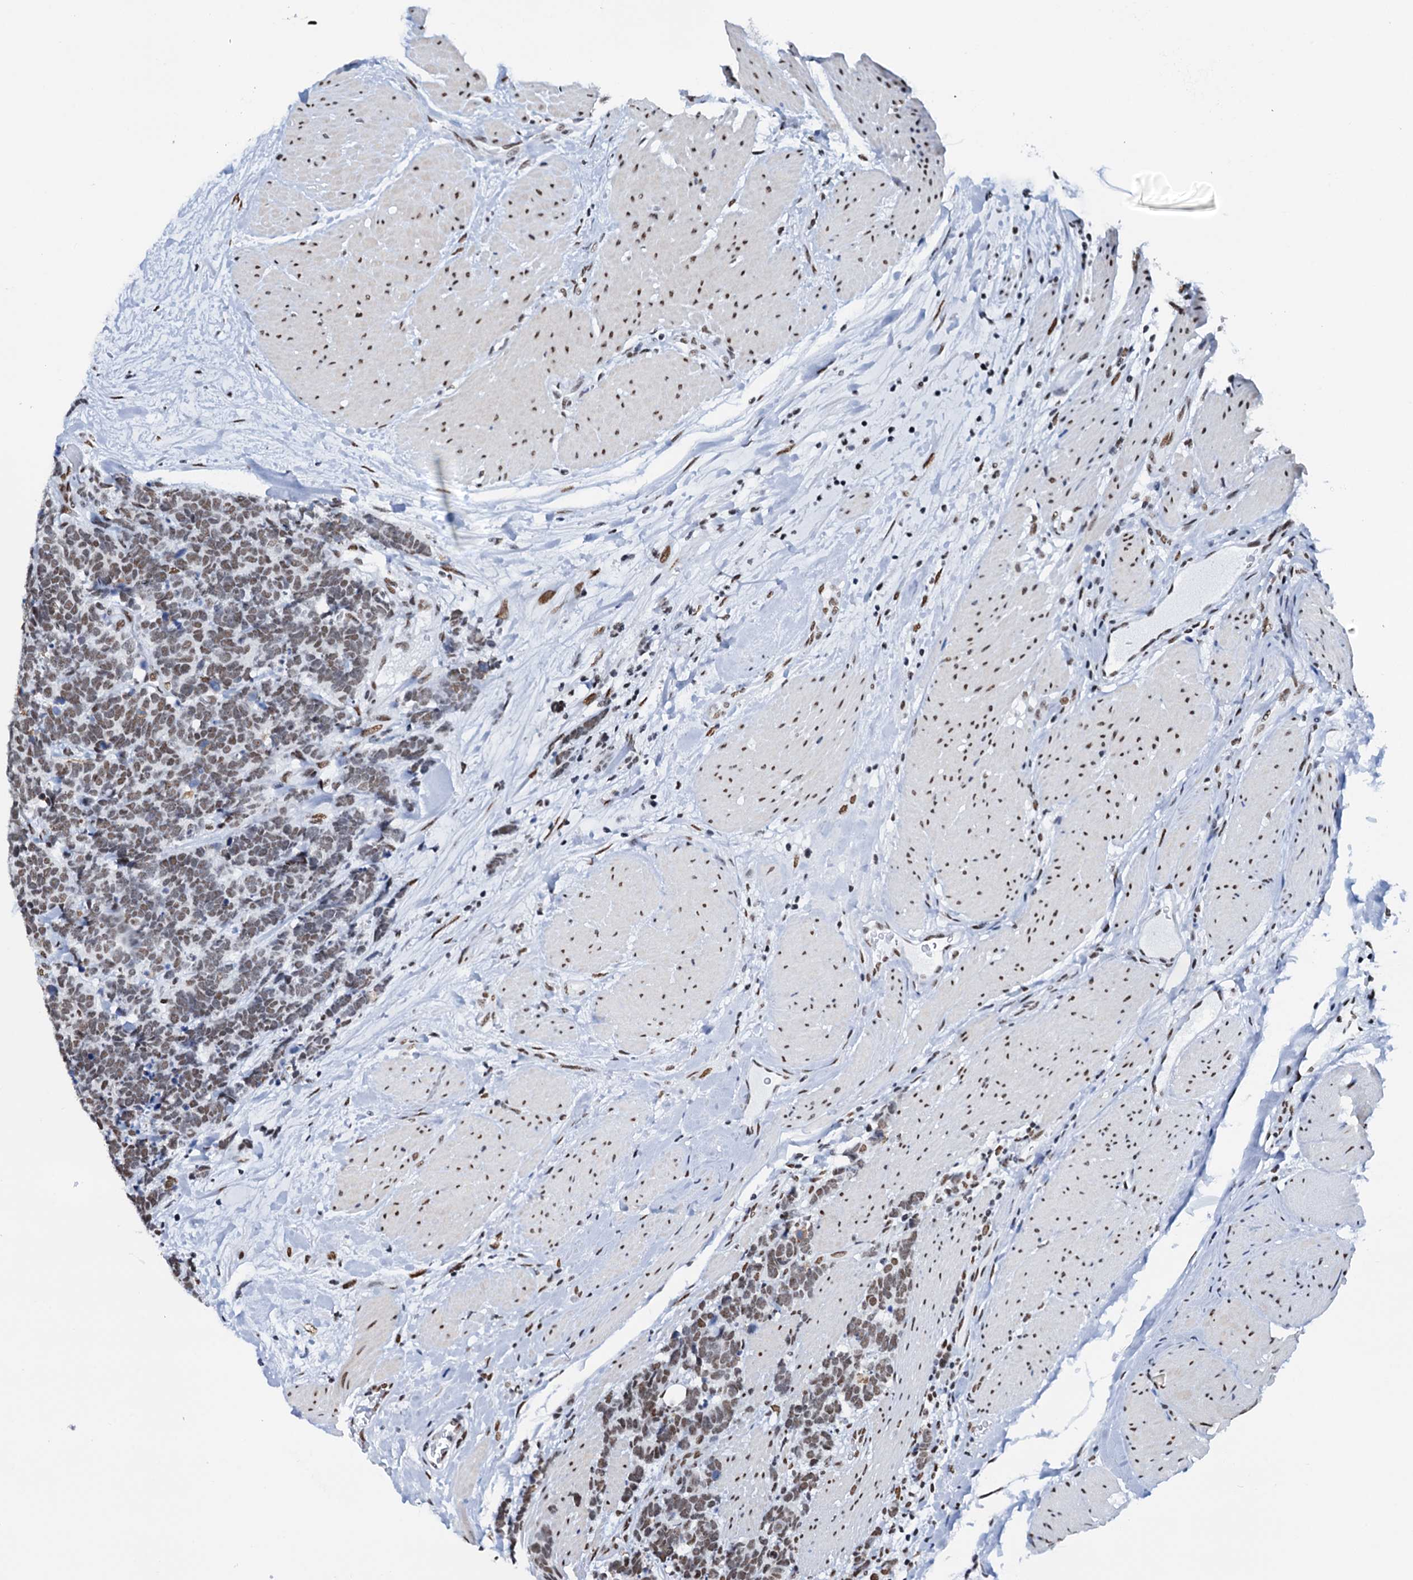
{"staining": {"intensity": "weak", "quantity": ">75%", "location": "nuclear"}, "tissue": "carcinoid", "cell_type": "Tumor cells", "image_type": "cancer", "snomed": [{"axis": "morphology", "description": "Carcinoma, NOS"}, {"axis": "morphology", "description": "Carcinoid, malignant, NOS"}, {"axis": "topography", "description": "Urinary bladder"}], "caption": "IHC of human carcinoid displays low levels of weak nuclear staining in about >75% of tumor cells. The staining was performed using DAB (3,3'-diaminobenzidine), with brown indicating positive protein expression. Nuclei are stained blue with hematoxylin.", "gene": "SLTM", "patient": {"sex": "male", "age": 57}}